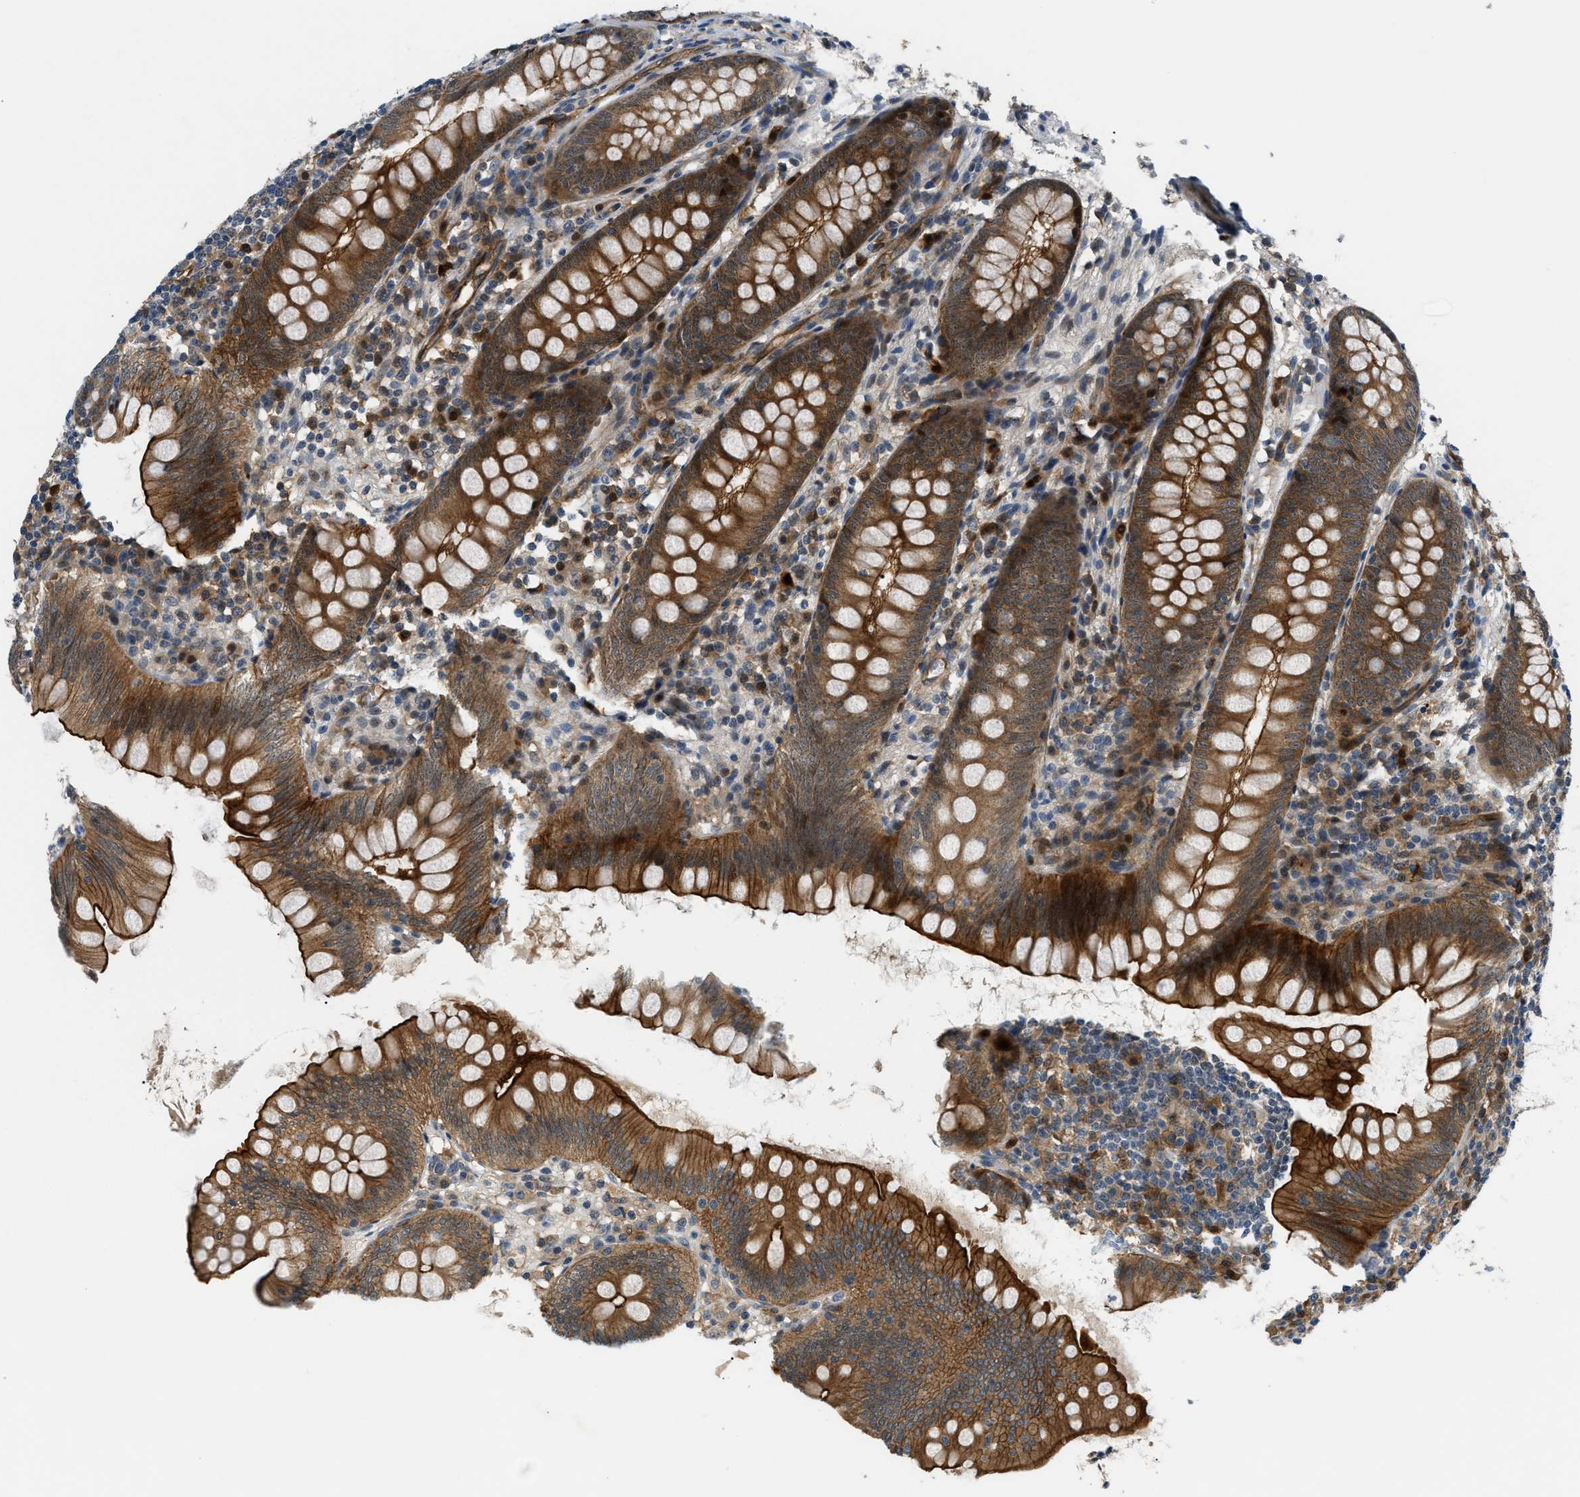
{"staining": {"intensity": "strong", "quantity": ">75%", "location": "cytoplasmic/membranous"}, "tissue": "appendix", "cell_type": "Glandular cells", "image_type": "normal", "snomed": [{"axis": "morphology", "description": "Normal tissue, NOS"}, {"axis": "topography", "description": "Appendix"}], "caption": "Appendix stained with IHC reveals strong cytoplasmic/membranous expression in about >75% of glandular cells.", "gene": "TRAK2", "patient": {"sex": "female", "age": 77}}